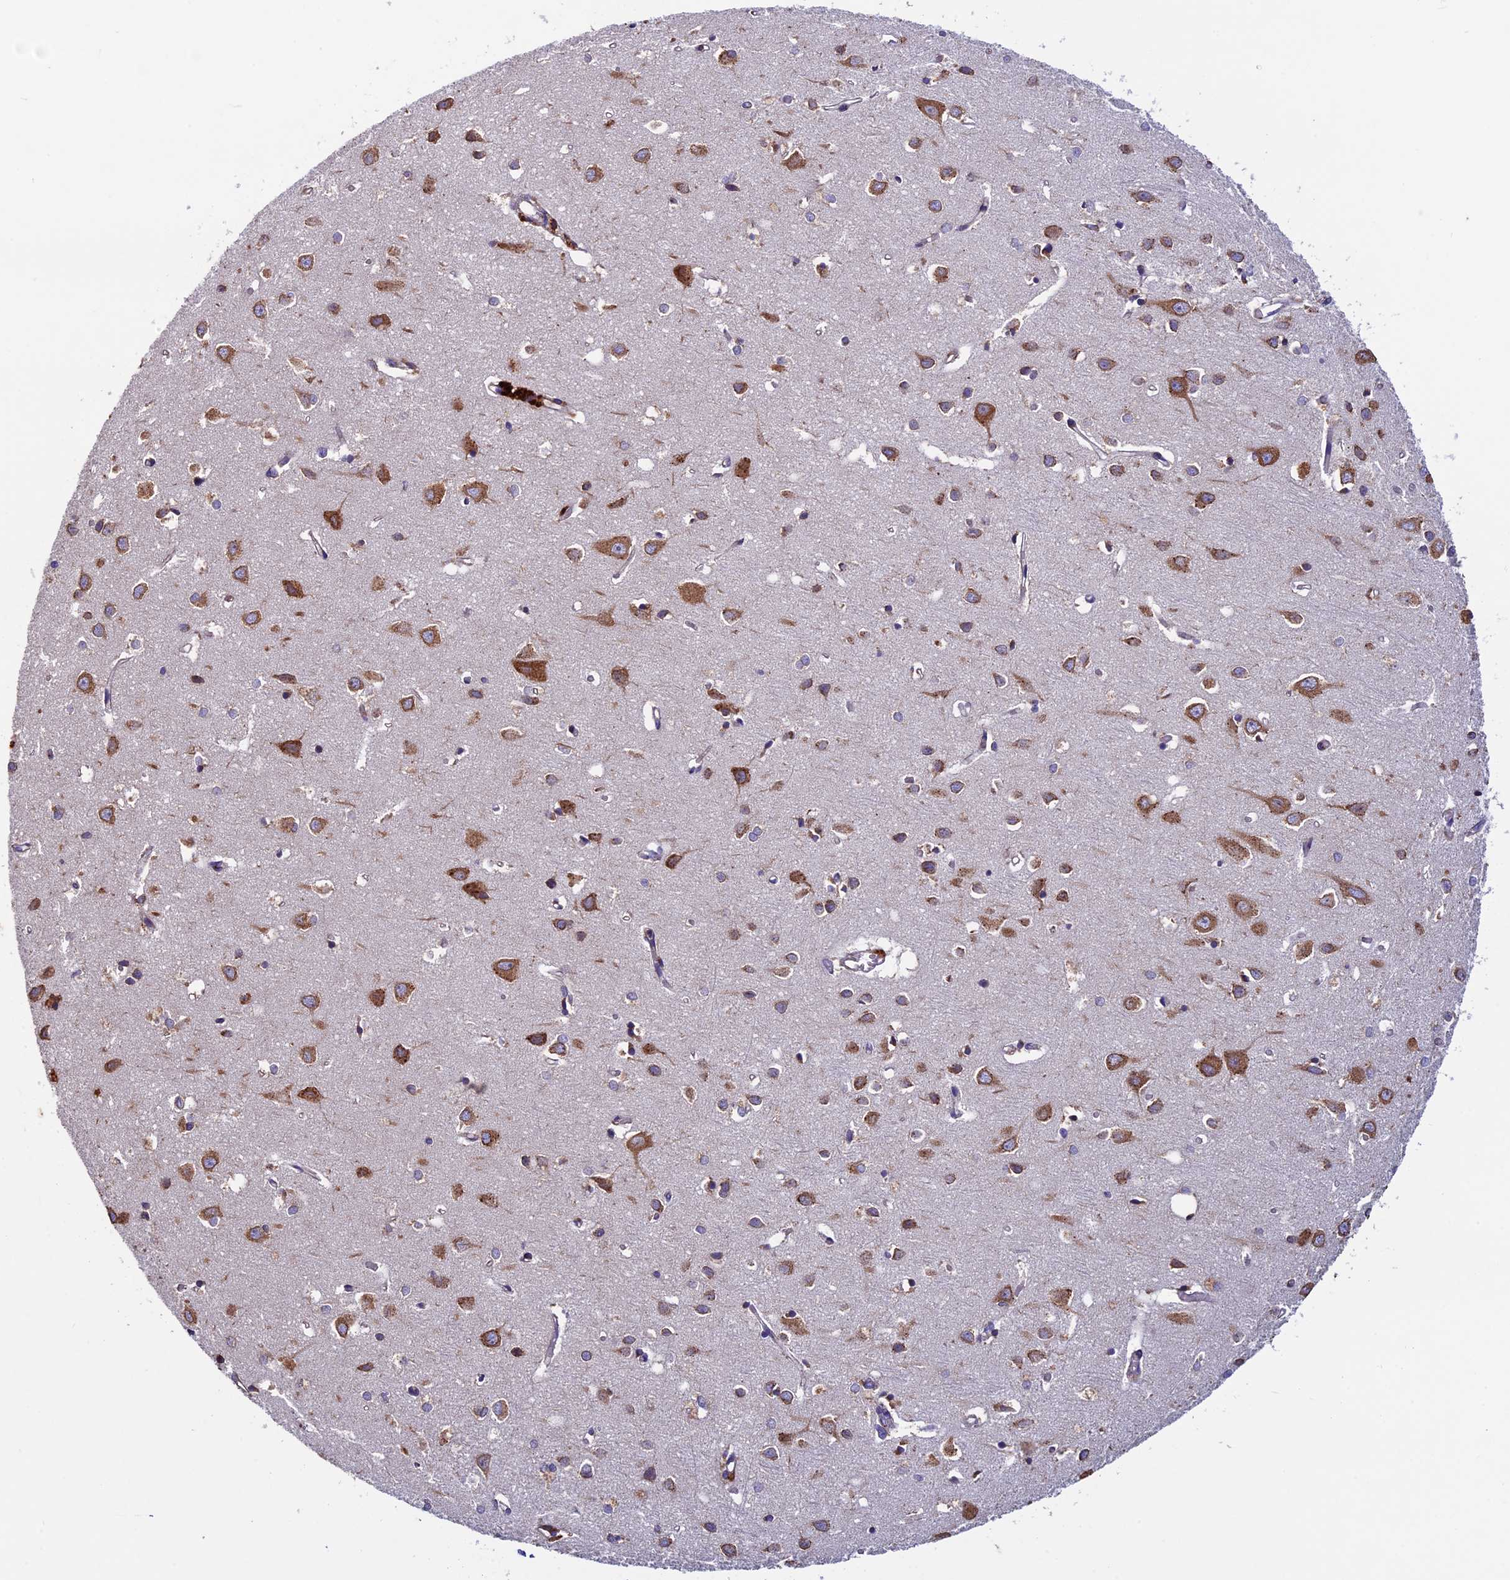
{"staining": {"intensity": "weak", "quantity": ">75%", "location": "cytoplasmic/membranous"}, "tissue": "cerebral cortex", "cell_type": "Endothelial cells", "image_type": "normal", "snomed": [{"axis": "morphology", "description": "Normal tissue, NOS"}, {"axis": "topography", "description": "Cerebral cortex"}], "caption": "Cerebral cortex stained with IHC shows weak cytoplasmic/membranous staining in about >75% of endothelial cells. The protein is shown in brown color, while the nuclei are stained blue.", "gene": "BTBD3", "patient": {"sex": "female", "age": 64}}